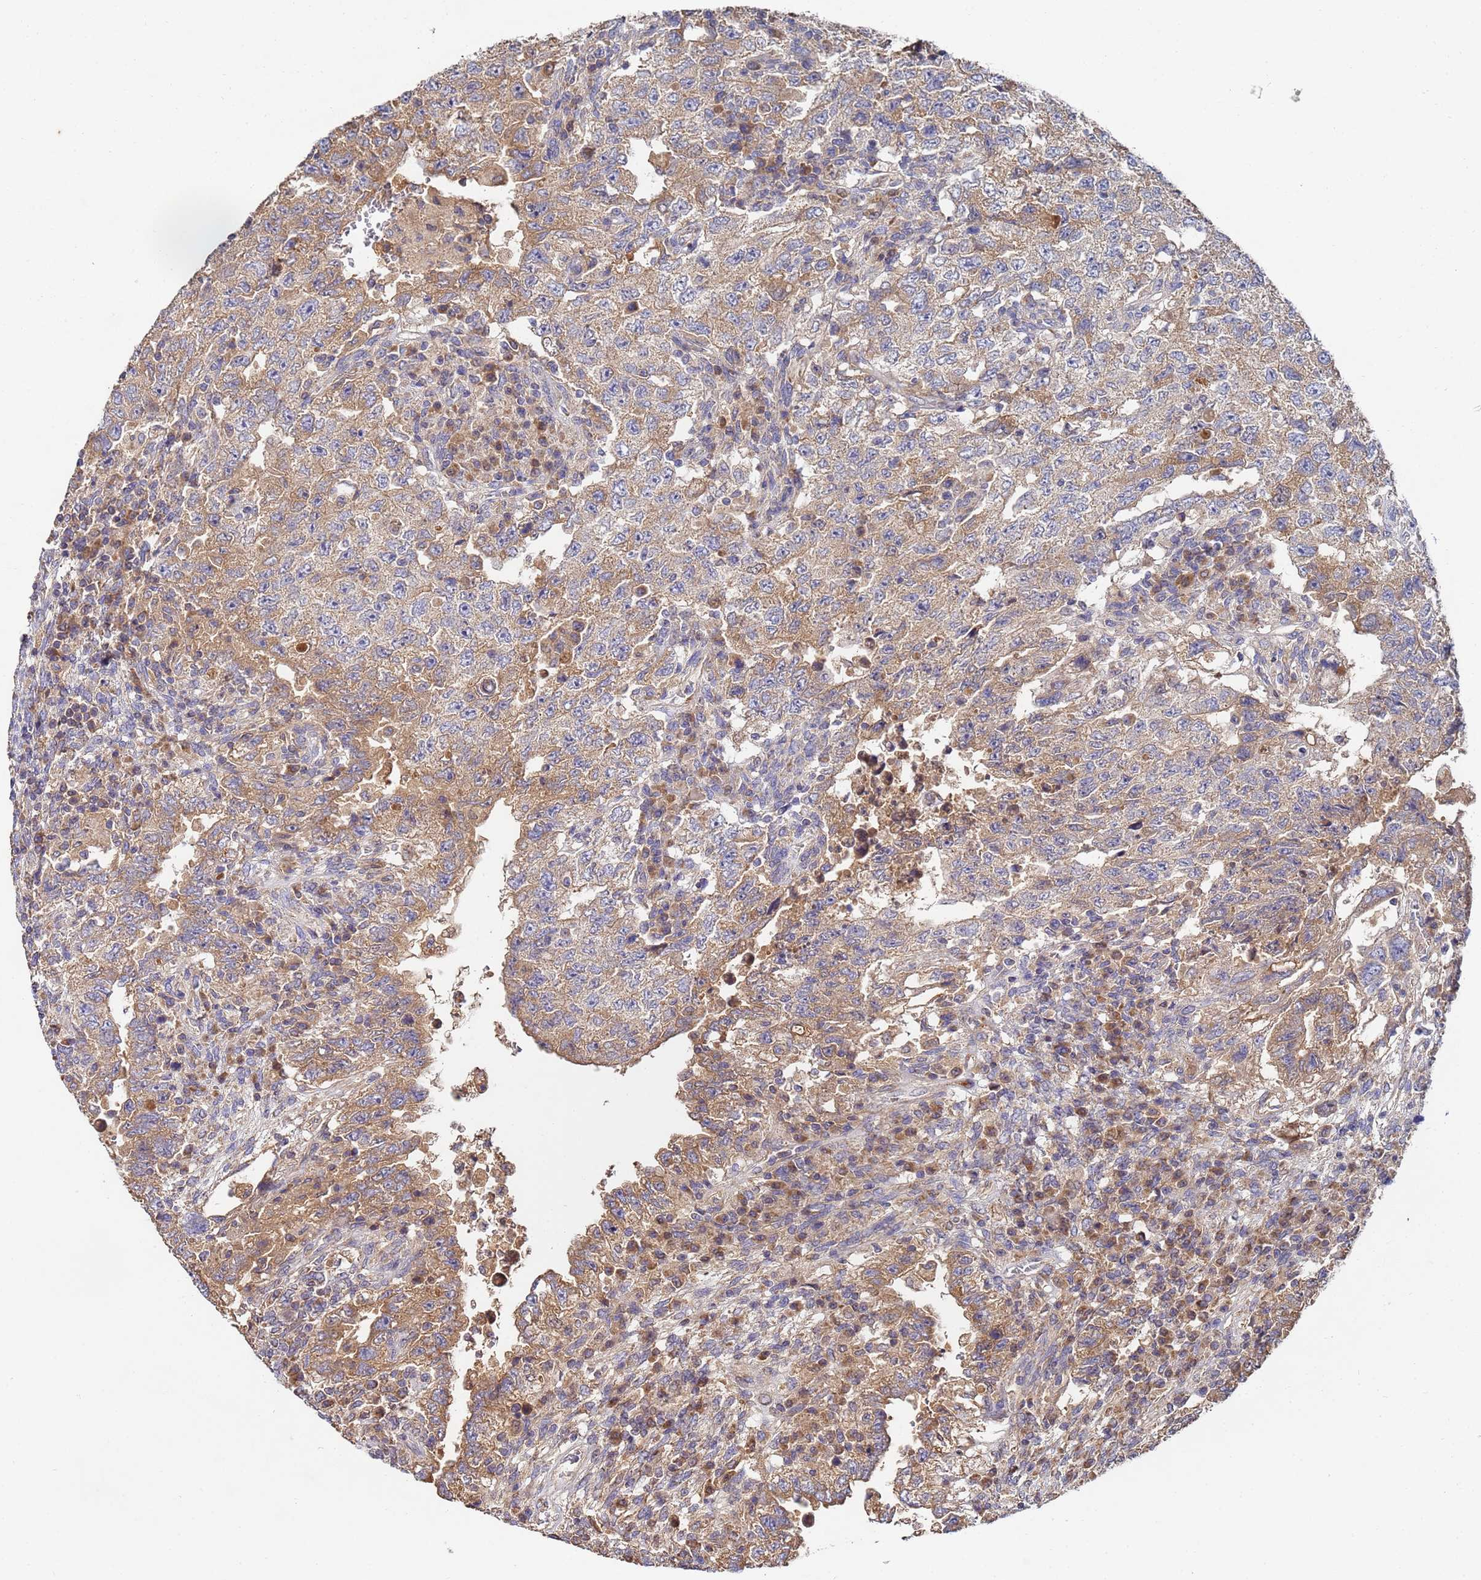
{"staining": {"intensity": "moderate", "quantity": "25%-75%", "location": "cytoplasmic/membranous"}, "tissue": "testis cancer", "cell_type": "Tumor cells", "image_type": "cancer", "snomed": [{"axis": "morphology", "description": "Carcinoma, Embryonal, NOS"}, {"axis": "topography", "description": "Testis"}], "caption": "Testis cancer tissue demonstrates moderate cytoplasmic/membranous staining in approximately 25%-75% of tumor cells", "gene": "C5orf34", "patient": {"sex": "male", "age": 26}}